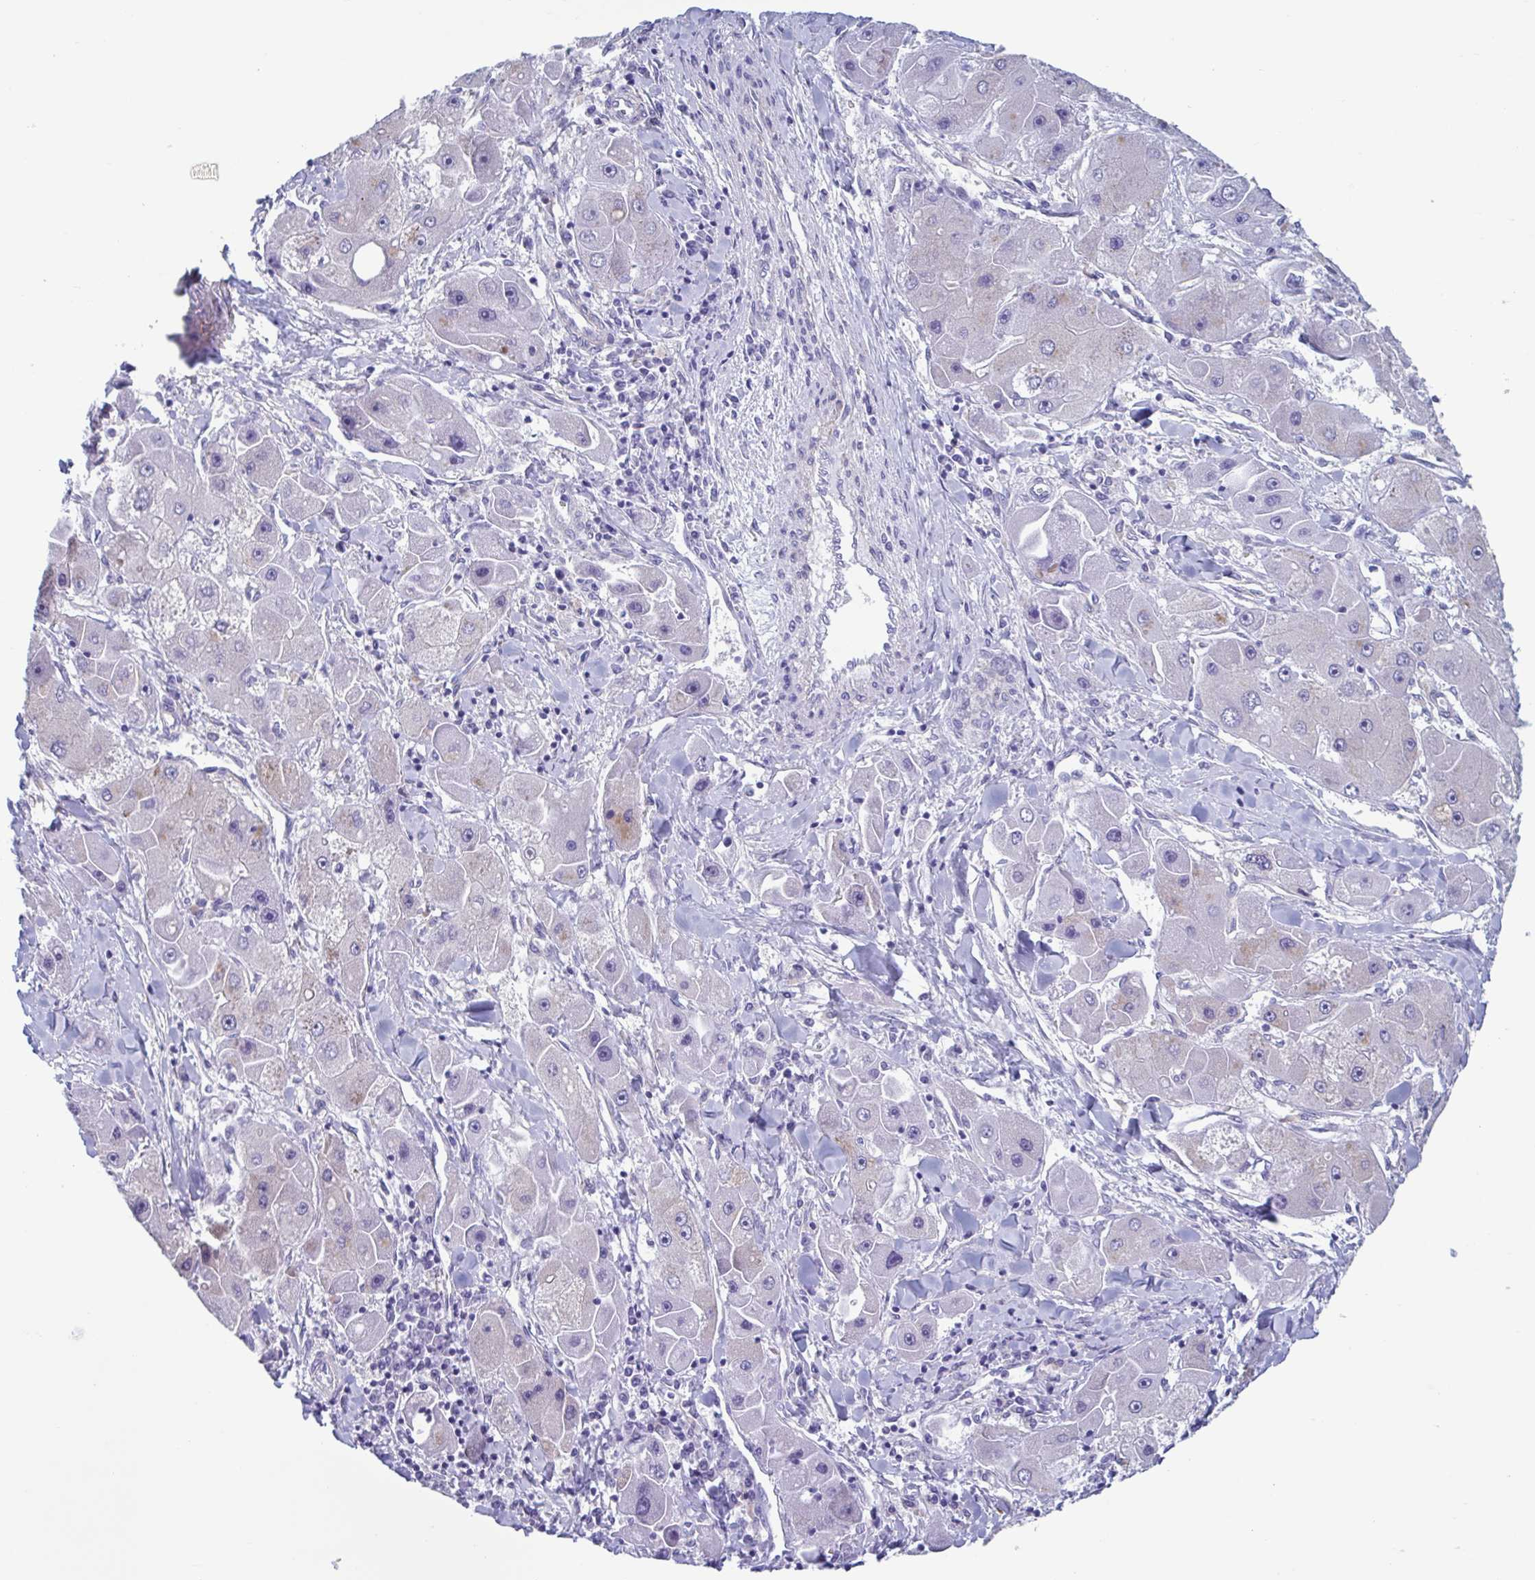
{"staining": {"intensity": "negative", "quantity": "none", "location": "none"}, "tissue": "liver cancer", "cell_type": "Tumor cells", "image_type": "cancer", "snomed": [{"axis": "morphology", "description": "Carcinoma, Hepatocellular, NOS"}, {"axis": "topography", "description": "Liver"}], "caption": "Protein analysis of hepatocellular carcinoma (liver) reveals no significant staining in tumor cells.", "gene": "LPIN3", "patient": {"sex": "male", "age": 24}}